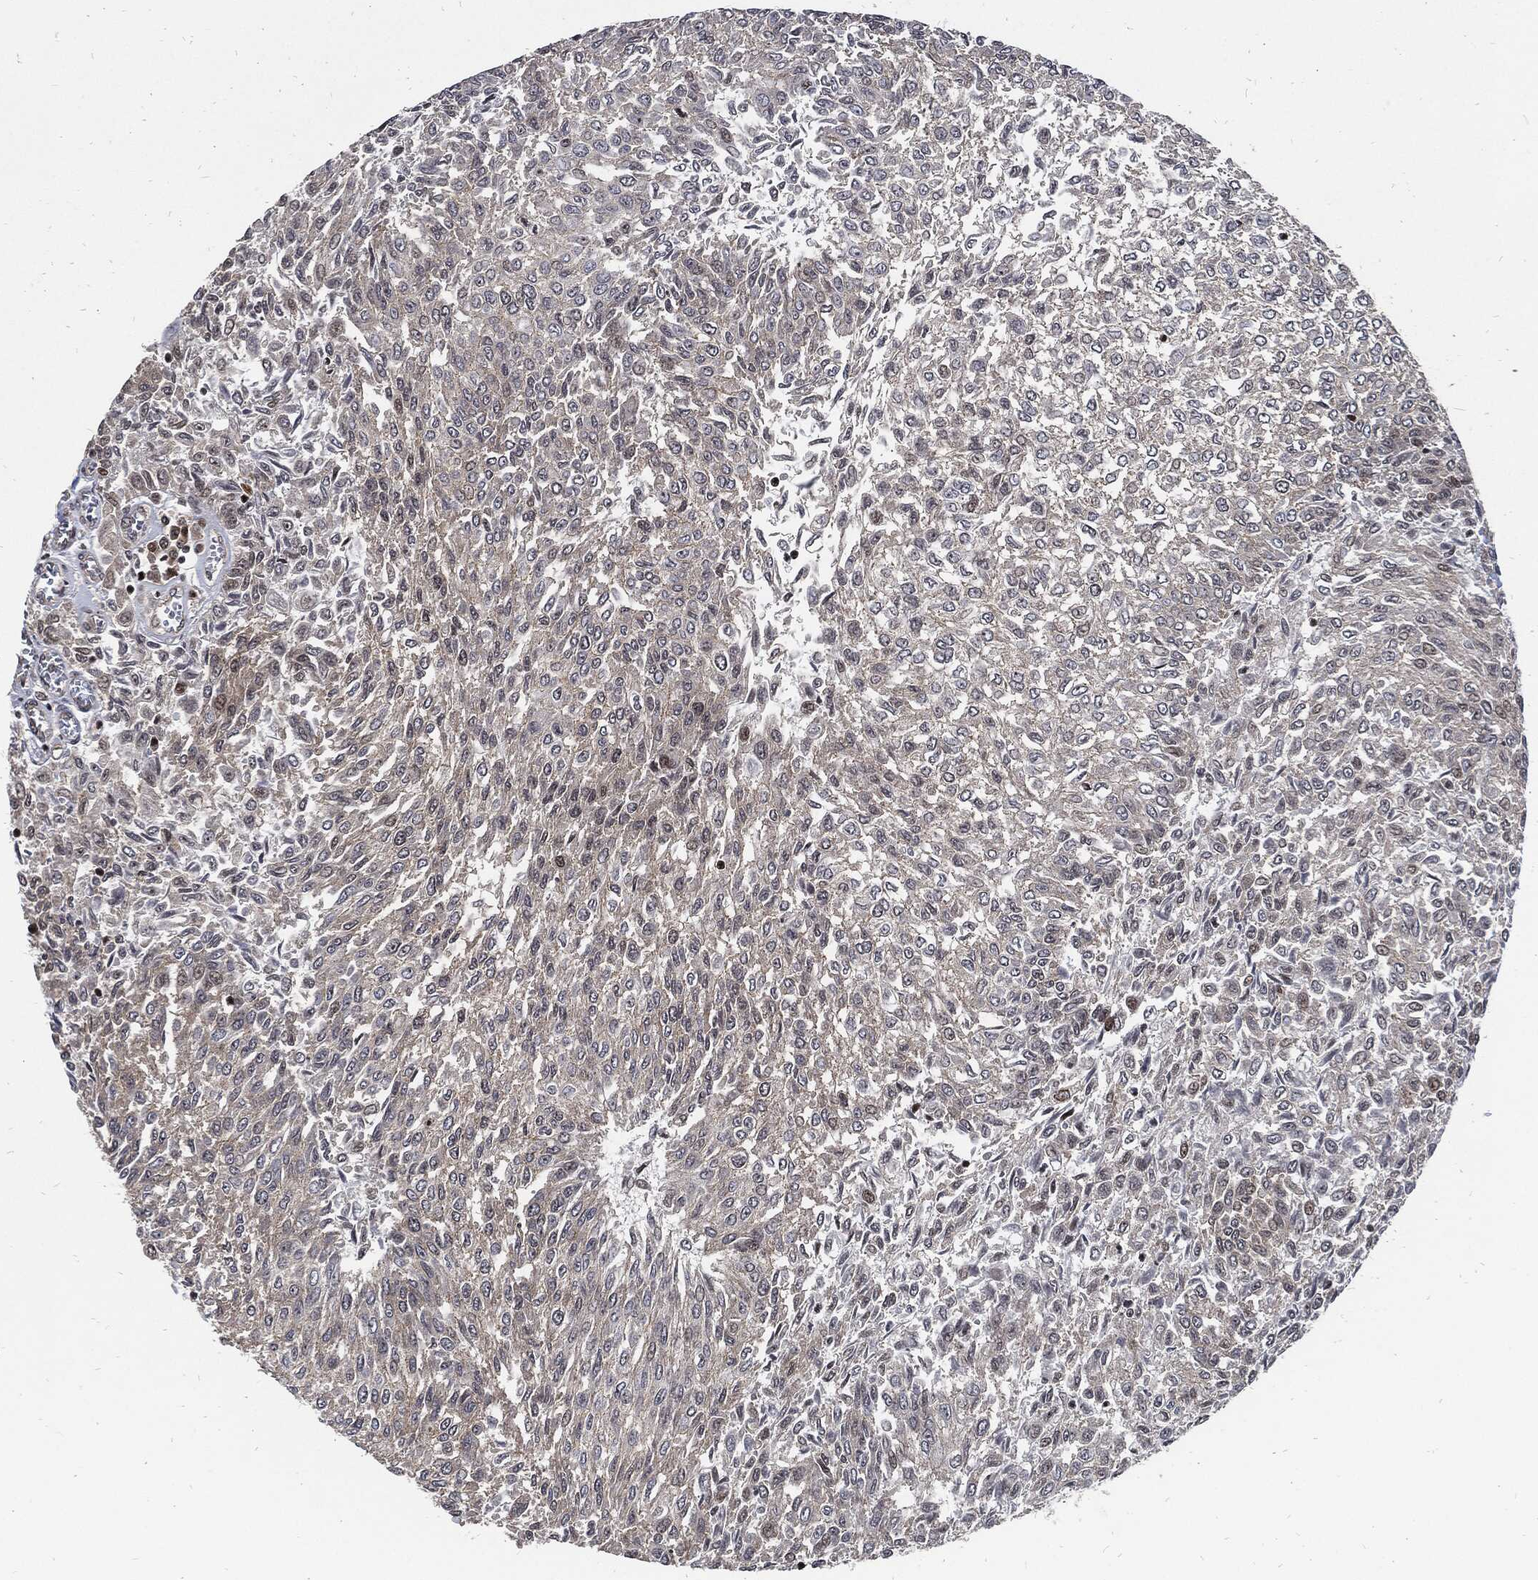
{"staining": {"intensity": "negative", "quantity": "none", "location": "none"}, "tissue": "urothelial cancer", "cell_type": "Tumor cells", "image_type": "cancer", "snomed": [{"axis": "morphology", "description": "Urothelial carcinoma, Low grade"}, {"axis": "topography", "description": "Urinary bladder"}], "caption": "High magnification brightfield microscopy of urothelial cancer stained with DAB (brown) and counterstained with hematoxylin (blue): tumor cells show no significant staining. (DAB (3,3'-diaminobenzidine) immunohistochemistry (IHC) visualized using brightfield microscopy, high magnification).", "gene": "ZNF775", "patient": {"sex": "male", "age": 78}}